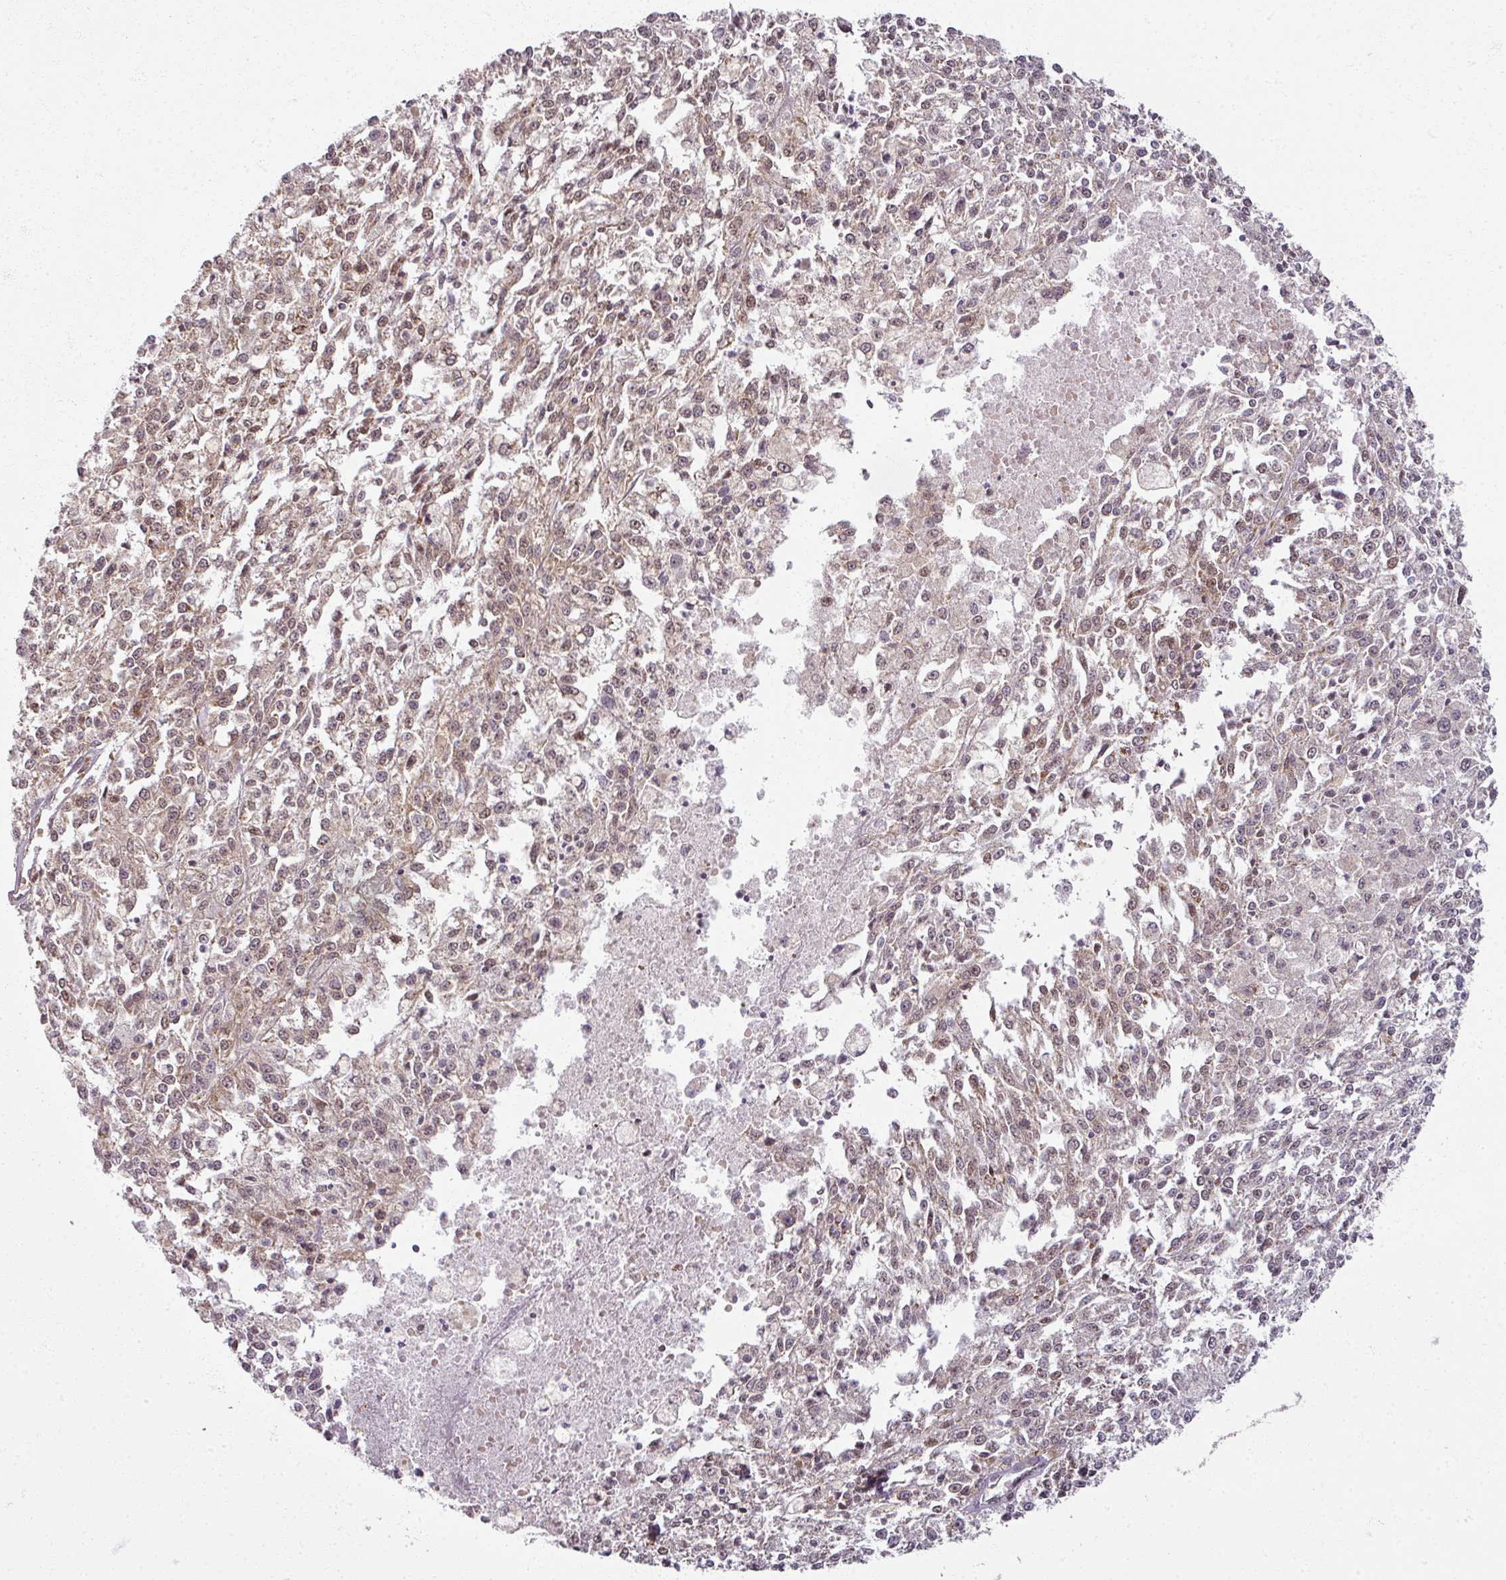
{"staining": {"intensity": "moderate", "quantity": "25%-75%", "location": "nuclear"}, "tissue": "melanoma", "cell_type": "Tumor cells", "image_type": "cancer", "snomed": [{"axis": "morphology", "description": "Malignant melanoma, NOS"}, {"axis": "topography", "description": "Skin"}], "caption": "Moderate nuclear protein expression is identified in about 25%-75% of tumor cells in malignant melanoma. The staining was performed using DAB, with brown indicating positive protein expression. Nuclei are stained blue with hematoxylin.", "gene": "AGPAT4", "patient": {"sex": "female", "age": 64}}